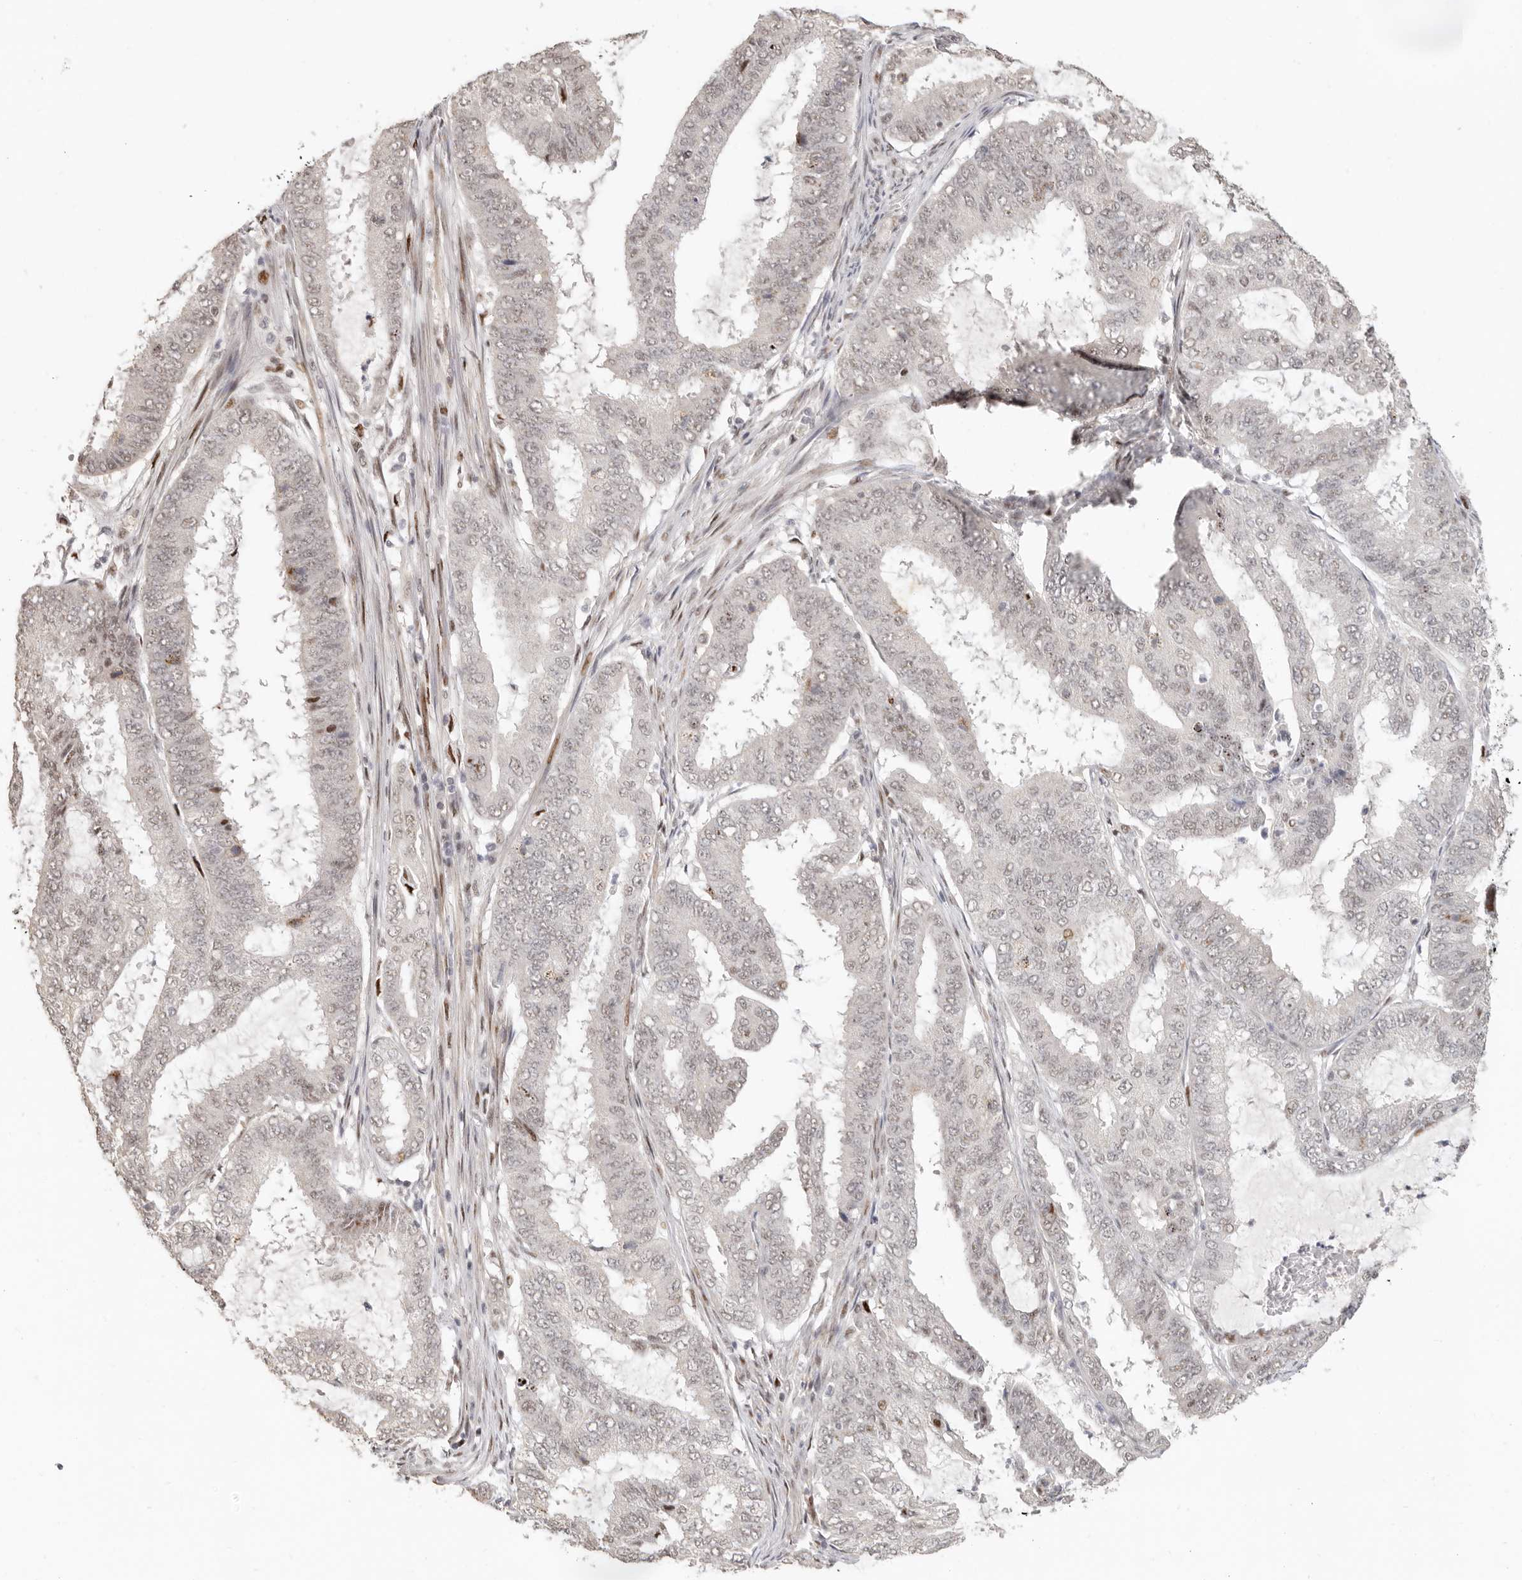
{"staining": {"intensity": "weak", "quantity": "<25%", "location": "nuclear"}, "tissue": "endometrial cancer", "cell_type": "Tumor cells", "image_type": "cancer", "snomed": [{"axis": "morphology", "description": "Adenocarcinoma, NOS"}, {"axis": "topography", "description": "Endometrium"}], "caption": "Photomicrograph shows no significant protein staining in tumor cells of endometrial cancer (adenocarcinoma).", "gene": "GPBP1L1", "patient": {"sex": "female", "age": 51}}